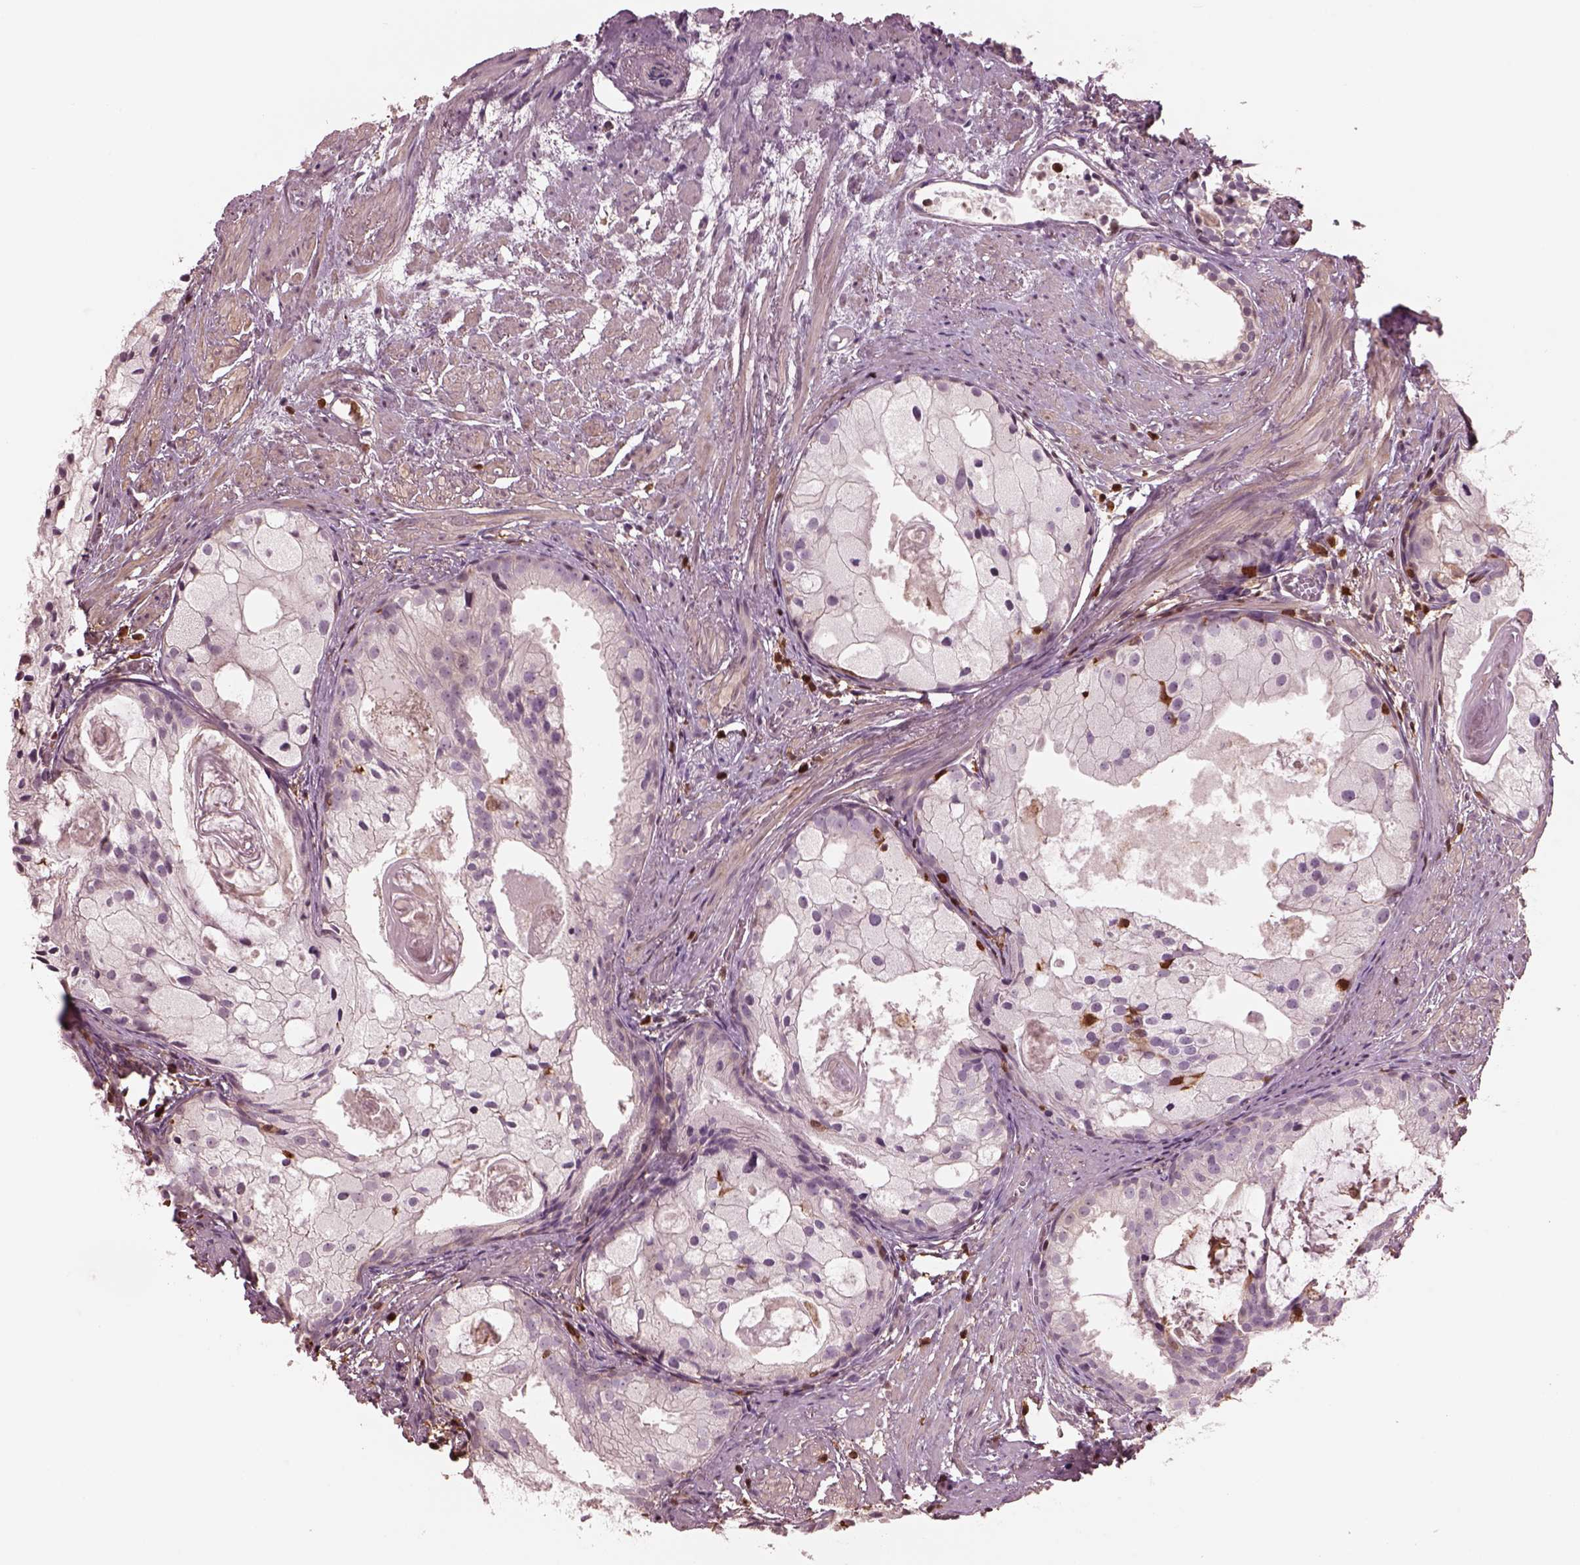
{"staining": {"intensity": "negative", "quantity": "none", "location": "none"}, "tissue": "prostate cancer", "cell_type": "Tumor cells", "image_type": "cancer", "snomed": [{"axis": "morphology", "description": "Adenocarcinoma, High grade"}, {"axis": "topography", "description": "Prostate"}], "caption": "IHC image of neoplastic tissue: human prostate adenocarcinoma (high-grade) stained with DAB shows no significant protein staining in tumor cells.", "gene": "IL31RA", "patient": {"sex": "male", "age": 85}}